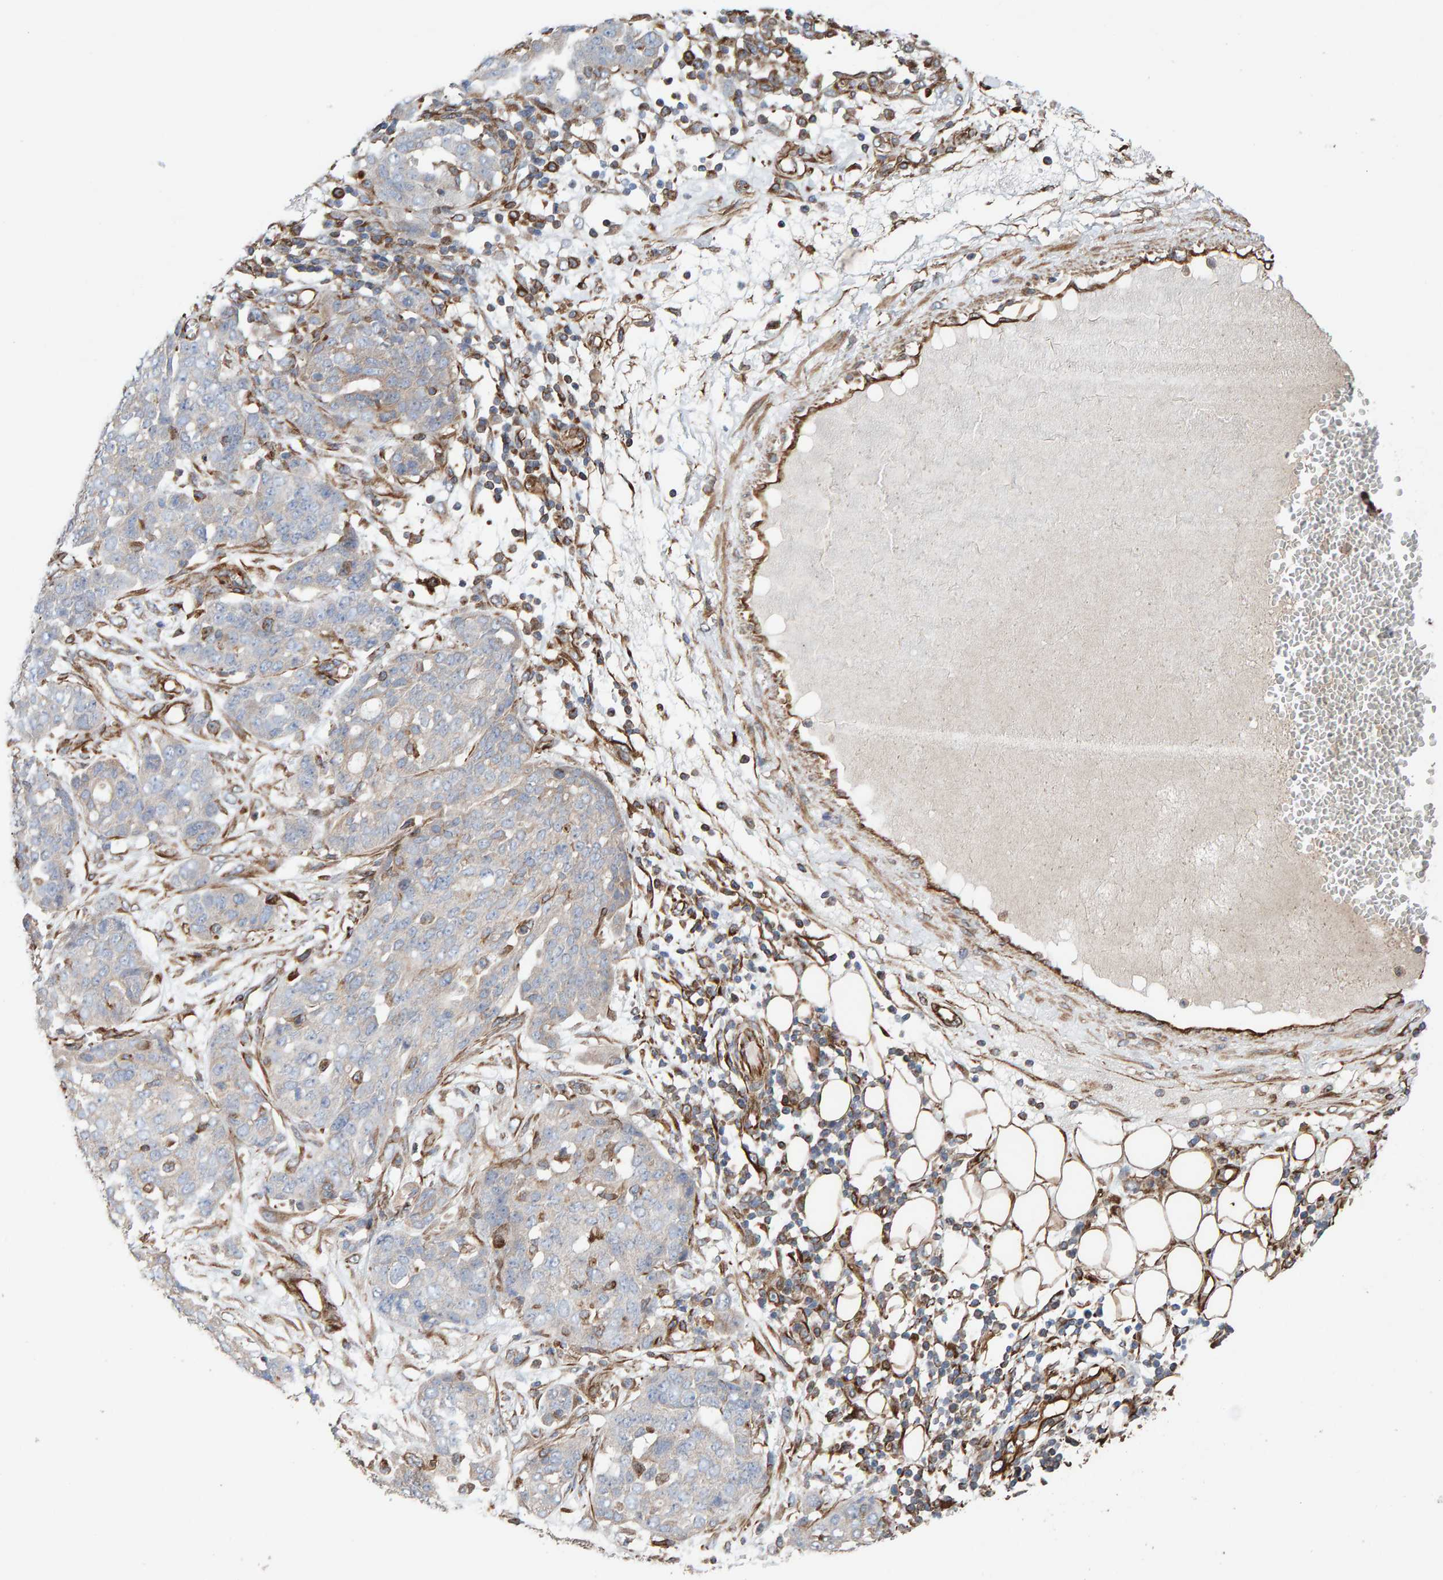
{"staining": {"intensity": "negative", "quantity": "none", "location": "none"}, "tissue": "ovarian cancer", "cell_type": "Tumor cells", "image_type": "cancer", "snomed": [{"axis": "morphology", "description": "Cystadenocarcinoma, serous, NOS"}, {"axis": "topography", "description": "Soft tissue"}, {"axis": "topography", "description": "Ovary"}], "caption": "Immunohistochemistry photomicrograph of serous cystadenocarcinoma (ovarian) stained for a protein (brown), which exhibits no staining in tumor cells. (DAB (3,3'-diaminobenzidine) immunohistochemistry (IHC) with hematoxylin counter stain).", "gene": "ZNF347", "patient": {"sex": "female", "age": 57}}